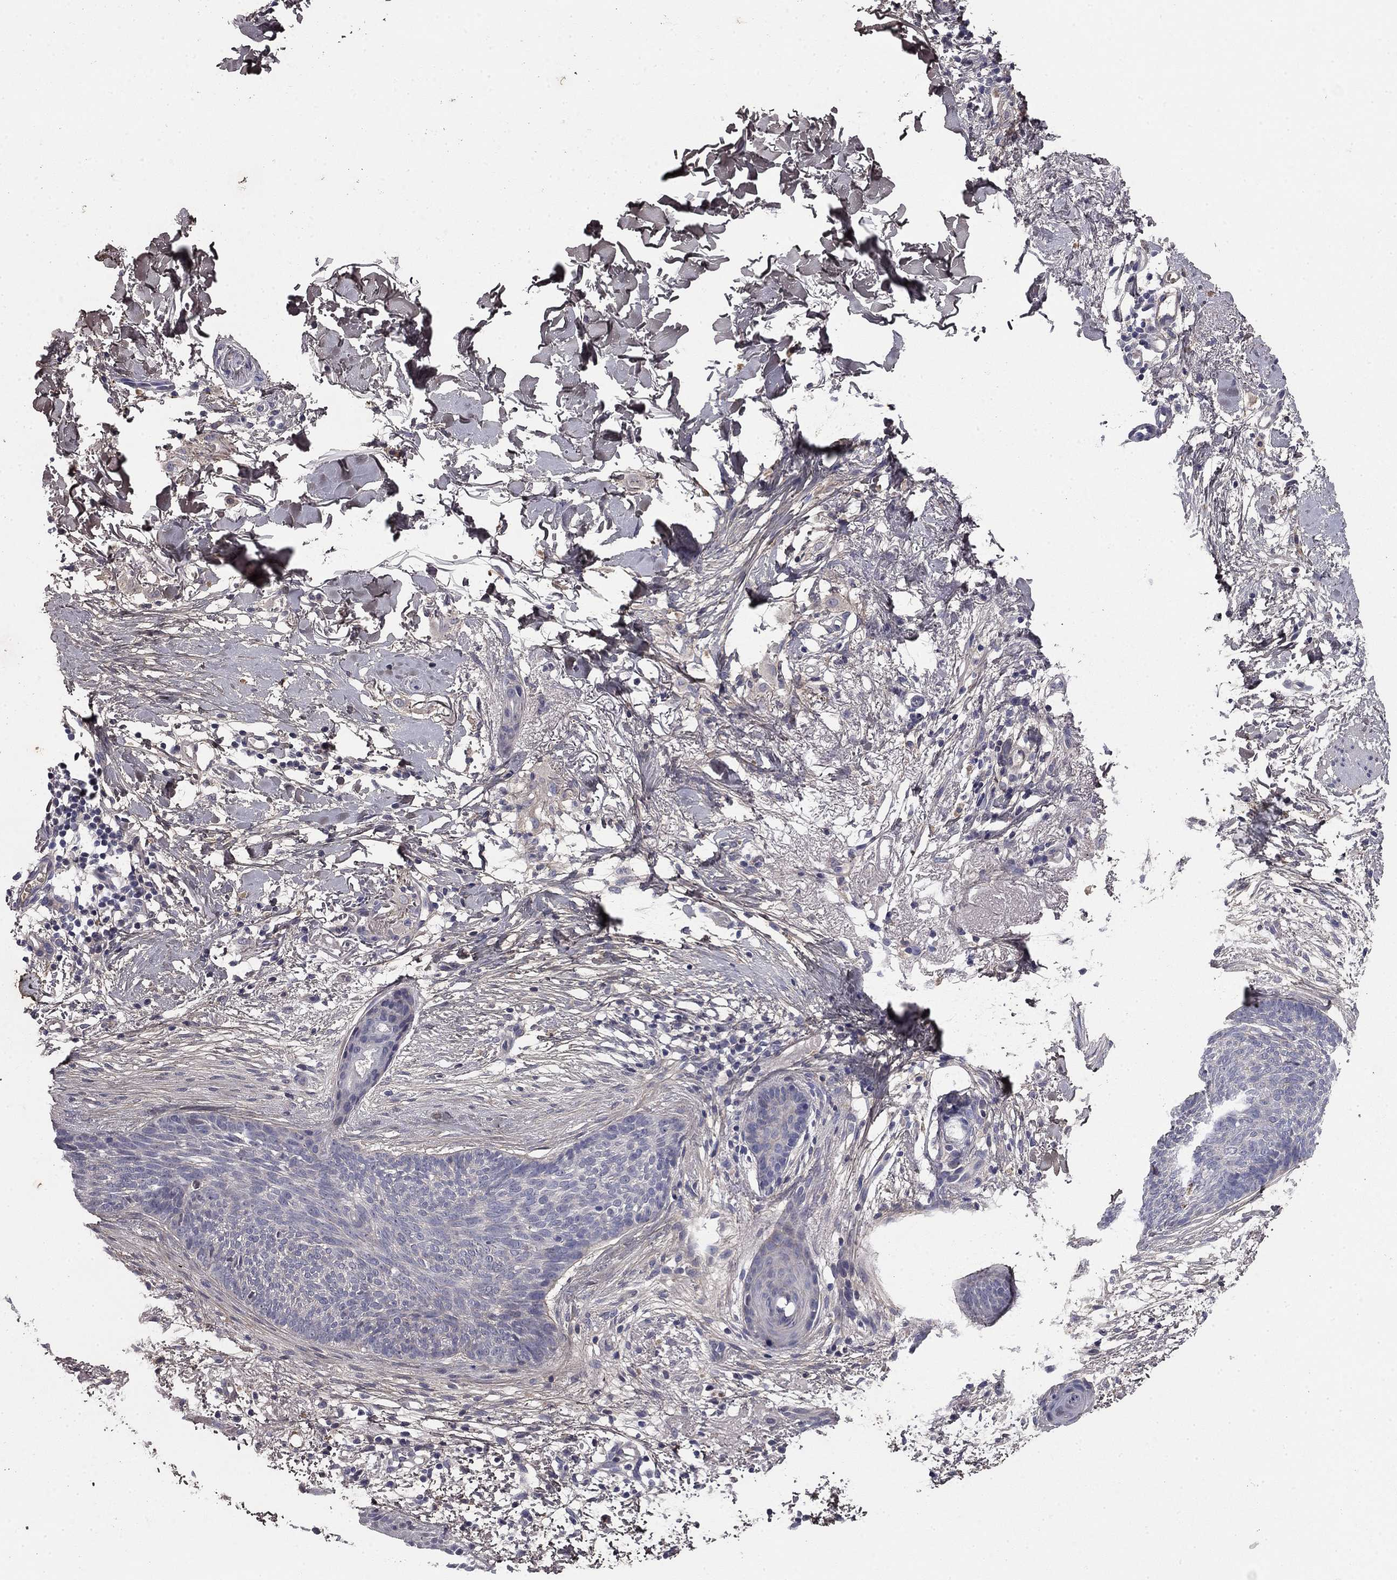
{"staining": {"intensity": "negative", "quantity": "none", "location": "none"}, "tissue": "skin cancer", "cell_type": "Tumor cells", "image_type": "cancer", "snomed": [{"axis": "morphology", "description": "Normal tissue, NOS"}, {"axis": "morphology", "description": "Basal cell carcinoma"}, {"axis": "topography", "description": "Skin"}], "caption": "Skin cancer was stained to show a protein in brown. There is no significant expression in tumor cells. The staining was performed using DAB to visualize the protein expression in brown, while the nuclei were stained in blue with hematoxylin (Magnification: 20x).", "gene": "COL2A1", "patient": {"sex": "male", "age": 84}}